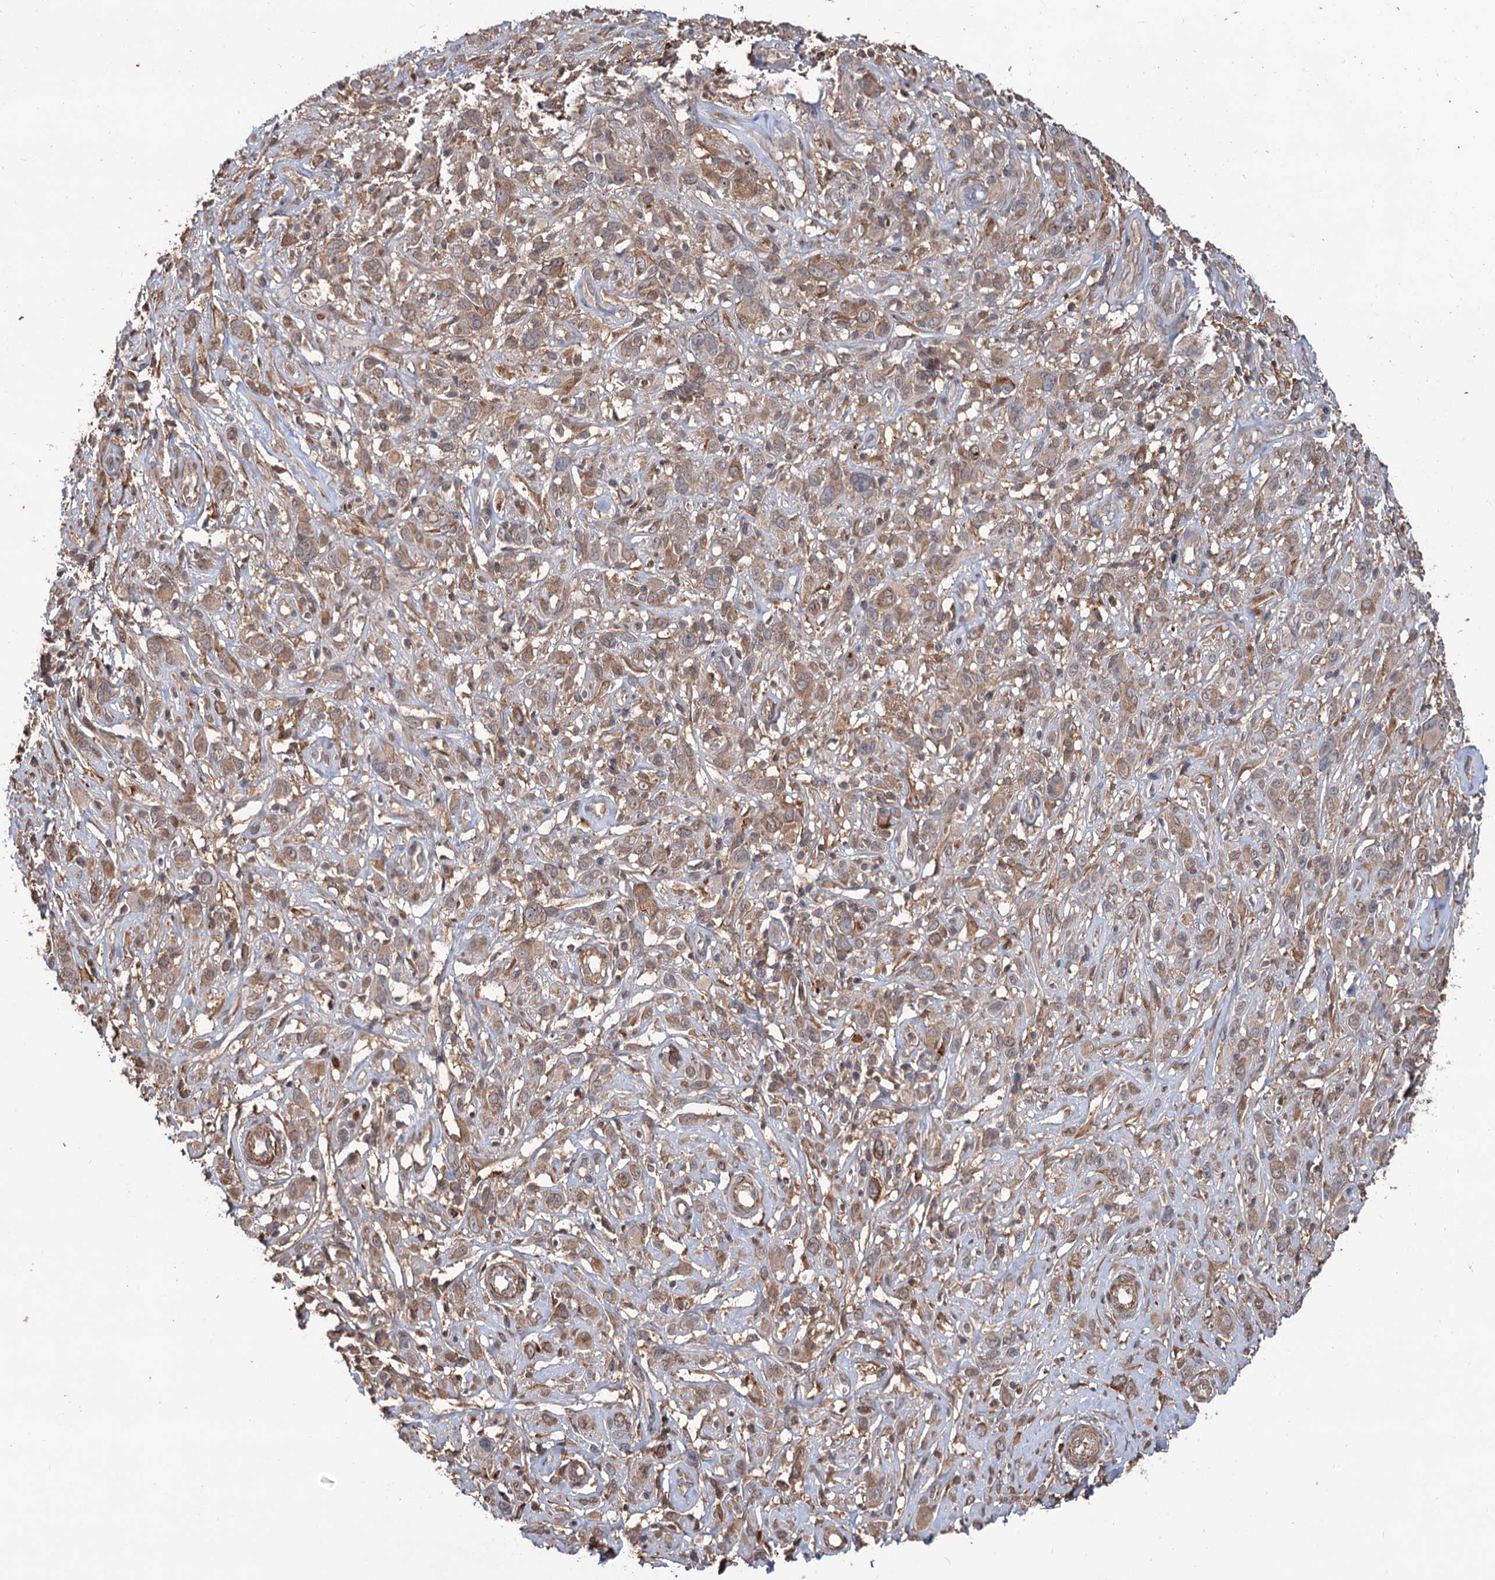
{"staining": {"intensity": "moderate", "quantity": ">75%", "location": "cytoplasmic/membranous"}, "tissue": "melanoma", "cell_type": "Tumor cells", "image_type": "cancer", "snomed": [{"axis": "morphology", "description": "Malignant melanoma, NOS"}, {"axis": "topography", "description": "Skin of trunk"}], "caption": "Immunohistochemistry (IHC) histopathology image of melanoma stained for a protein (brown), which displays medium levels of moderate cytoplasmic/membranous staining in about >75% of tumor cells.", "gene": "GRIP1", "patient": {"sex": "male", "age": 71}}